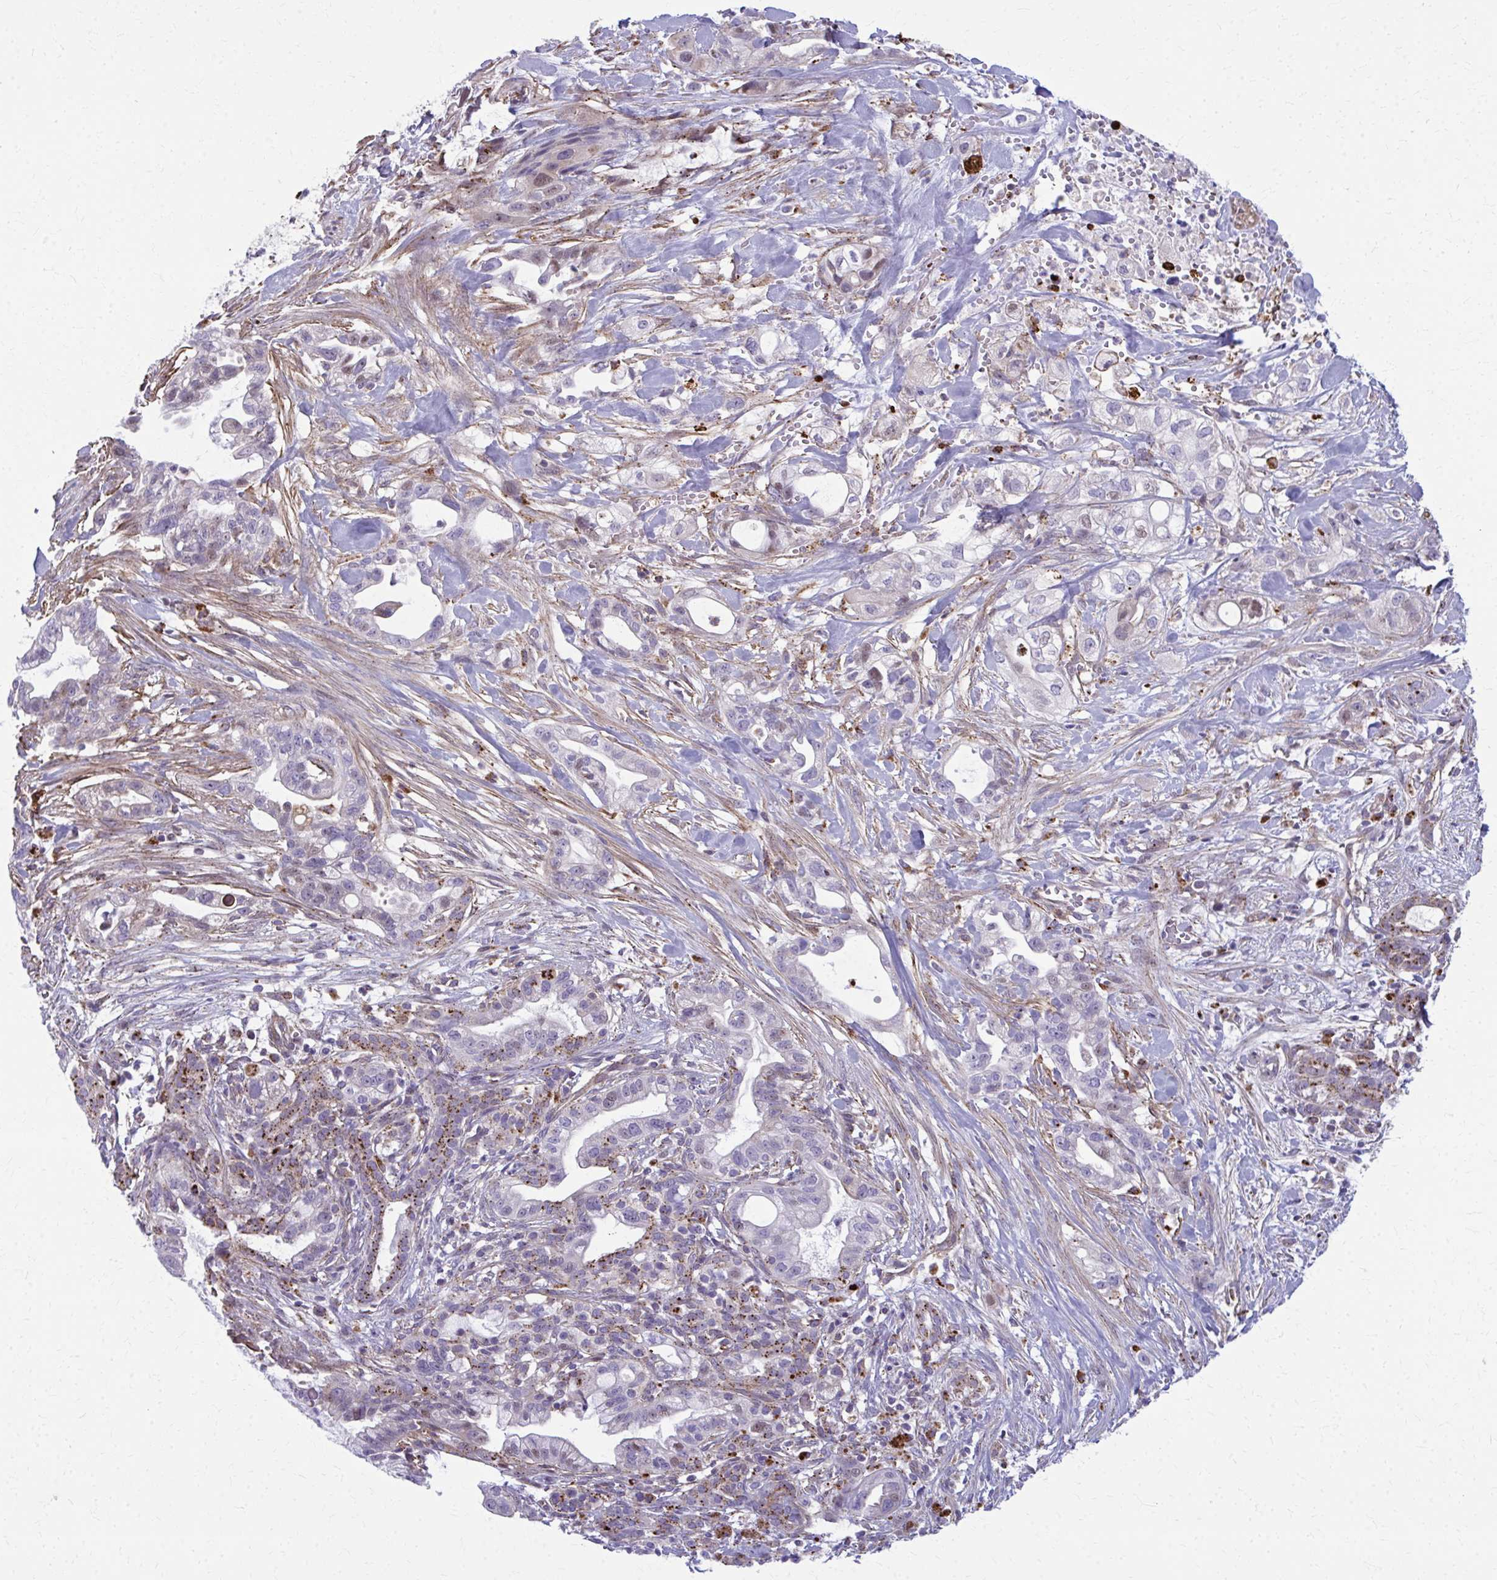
{"staining": {"intensity": "strong", "quantity": "<25%", "location": "cytoplasmic/membranous"}, "tissue": "pancreatic cancer", "cell_type": "Tumor cells", "image_type": "cancer", "snomed": [{"axis": "morphology", "description": "Adenocarcinoma, NOS"}, {"axis": "topography", "description": "Pancreas"}], "caption": "Pancreatic cancer stained with DAB immunohistochemistry displays medium levels of strong cytoplasmic/membranous expression in approximately <25% of tumor cells.", "gene": "LRRC4B", "patient": {"sex": "male", "age": 44}}